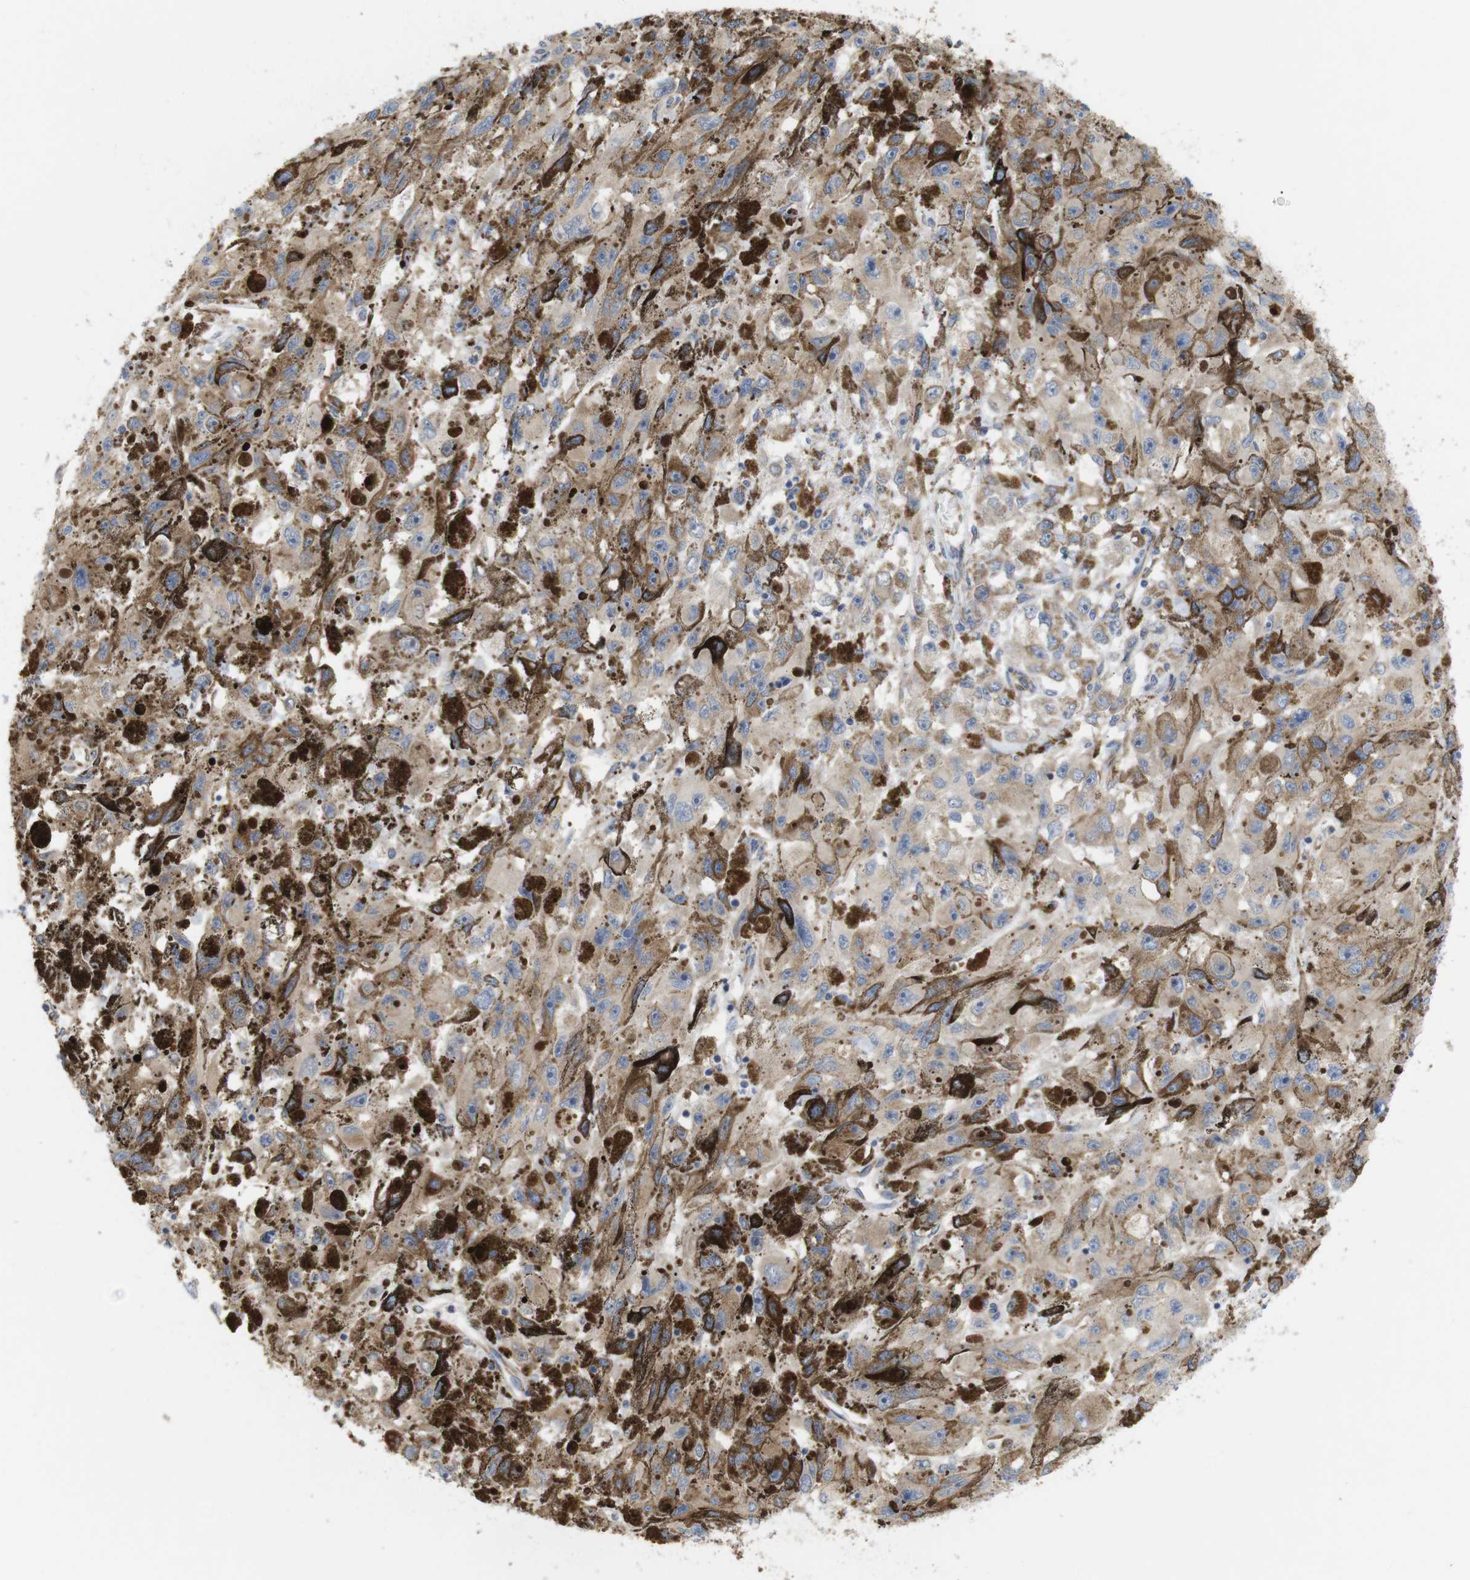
{"staining": {"intensity": "weak", "quantity": ">75%", "location": "cytoplasmic/membranous"}, "tissue": "melanoma", "cell_type": "Tumor cells", "image_type": "cancer", "snomed": [{"axis": "morphology", "description": "Malignant melanoma, NOS"}, {"axis": "topography", "description": "Skin"}], "caption": "IHC of human melanoma demonstrates low levels of weak cytoplasmic/membranous staining in about >75% of tumor cells.", "gene": "PCNX2", "patient": {"sex": "female", "age": 104}}